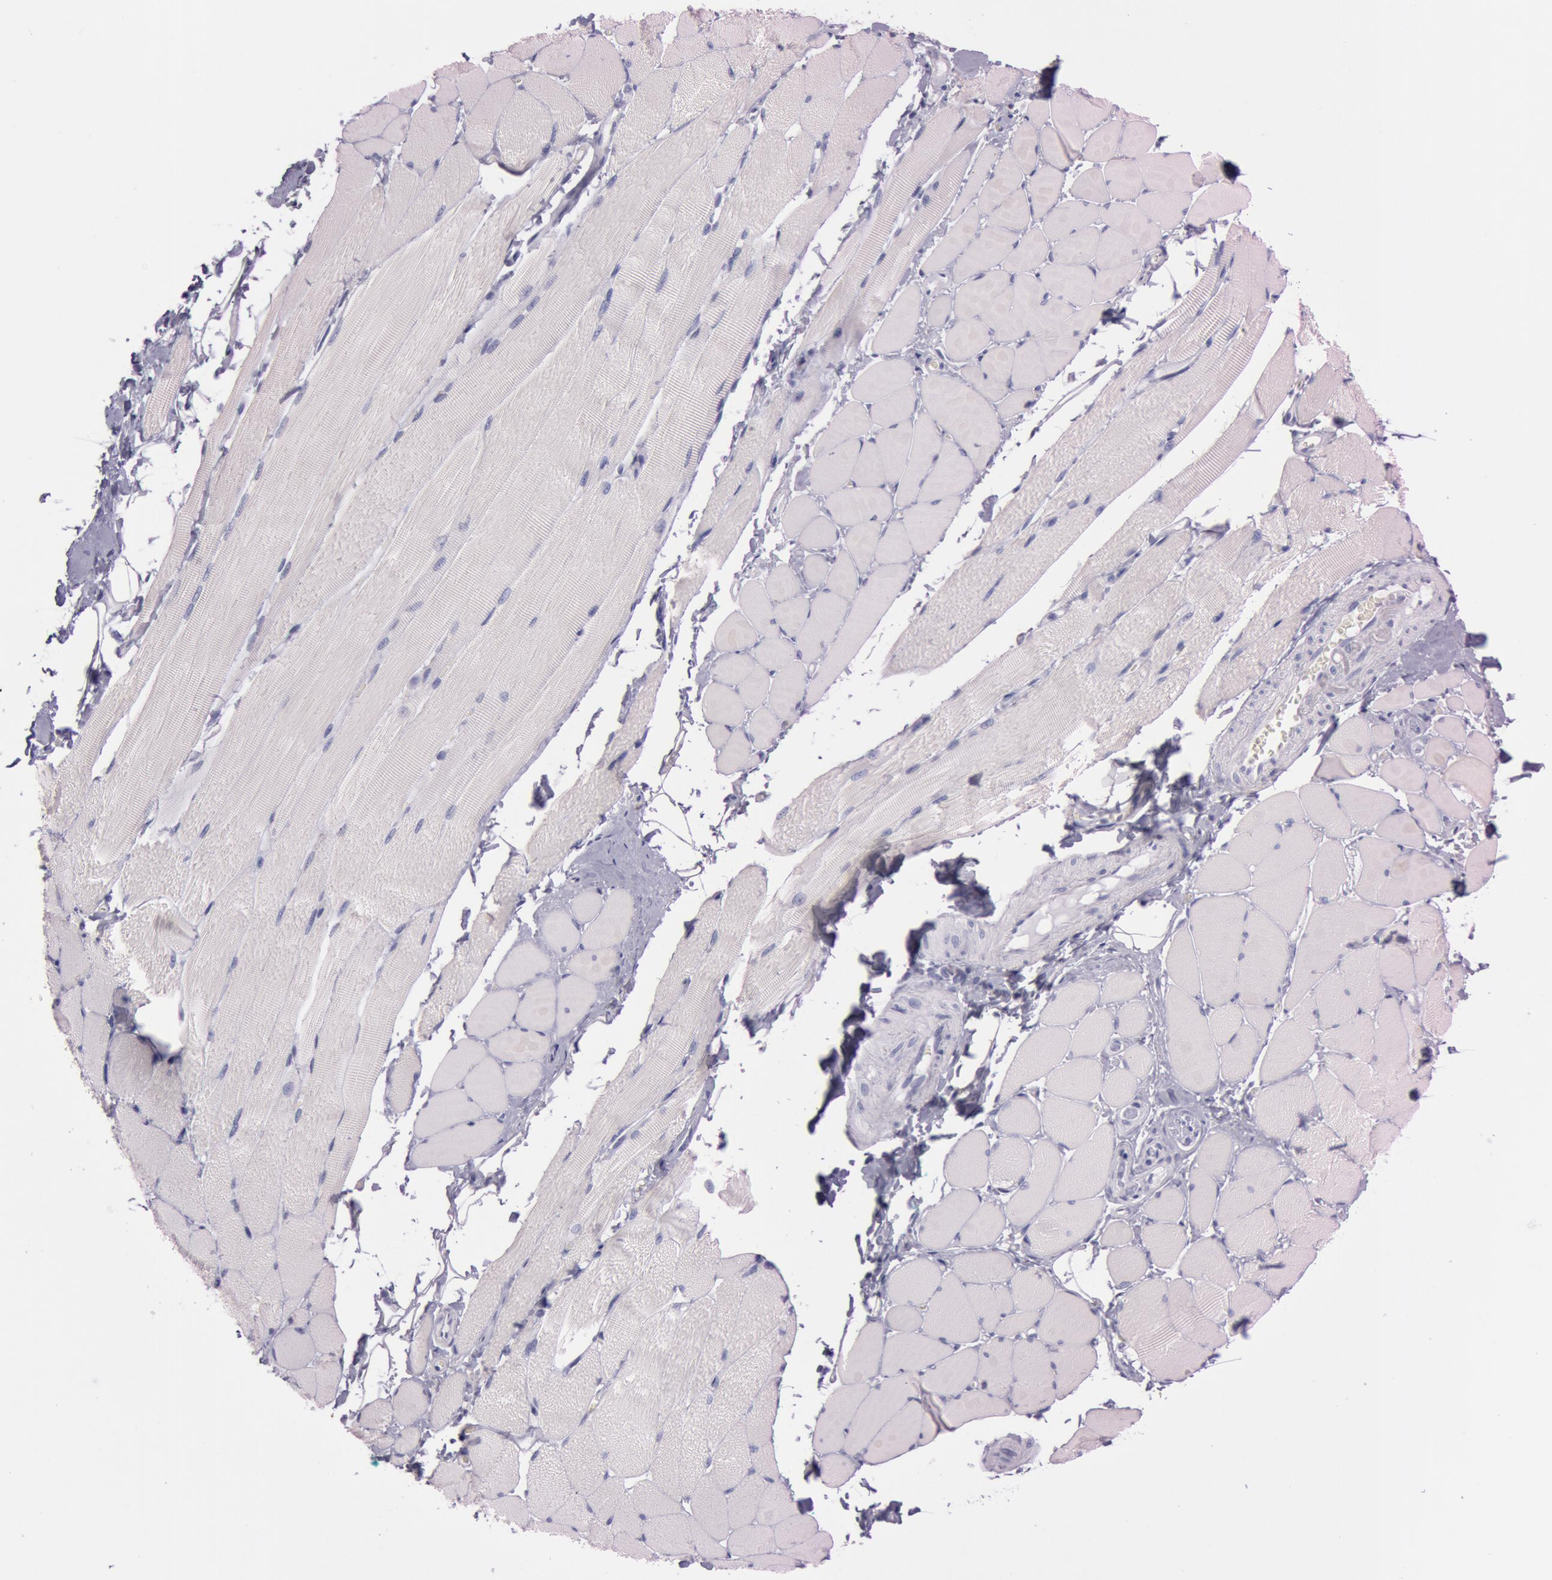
{"staining": {"intensity": "negative", "quantity": "none", "location": "none"}, "tissue": "adipose tissue", "cell_type": "Adipocytes", "image_type": "normal", "snomed": [{"axis": "morphology", "description": "Normal tissue, NOS"}, {"axis": "topography", "description": "Skeletal muscle"}, {"axis": "topography", "description": "Peripheral nerve tissue"}], "caption": "An IHC micrograph of benign adipose tissue is shown. There is no staining in adipocytes of adipose tissue.", "gene": "S100A7", "patient": {"sex": "female", "age": 84}}